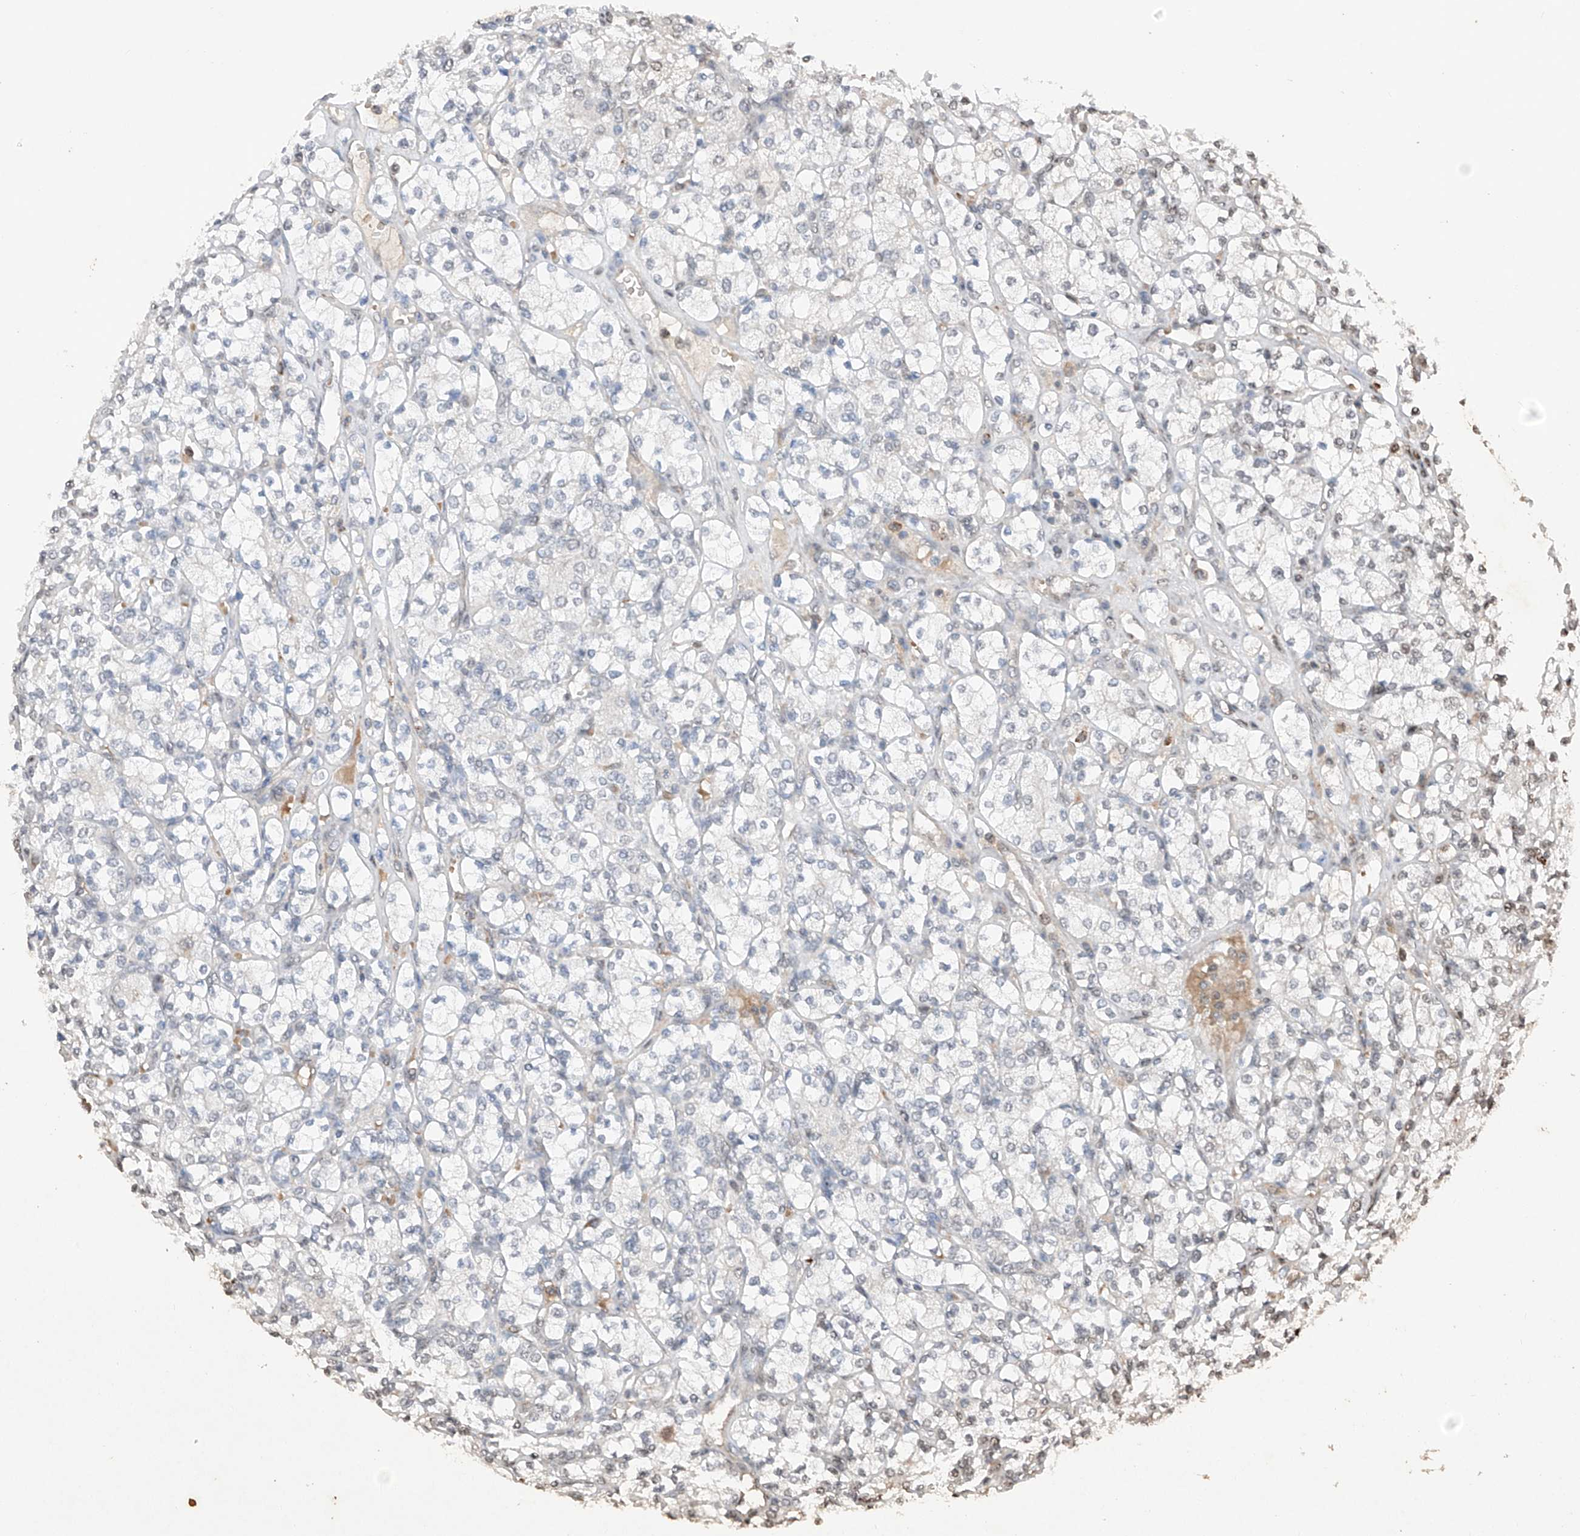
{"staining": {"intensity": "negative", "quantity": "none", "location": "none"}, "tissue": "renal cancer", "cell_type": "Tumor cells", "image_type": "cancer", "snomed": [{"axis": "morphology", "description": "Adenocarcinoma, NOS"}, {"axis": "topography", "description": "Kidney"}], "caption": "Human renal cancer stained for a protein using immunohistochemistry (IHC) displays no expression in tumor cells.", "gene": "TBX4", "patient": {"sex": "male", "age": 77}}